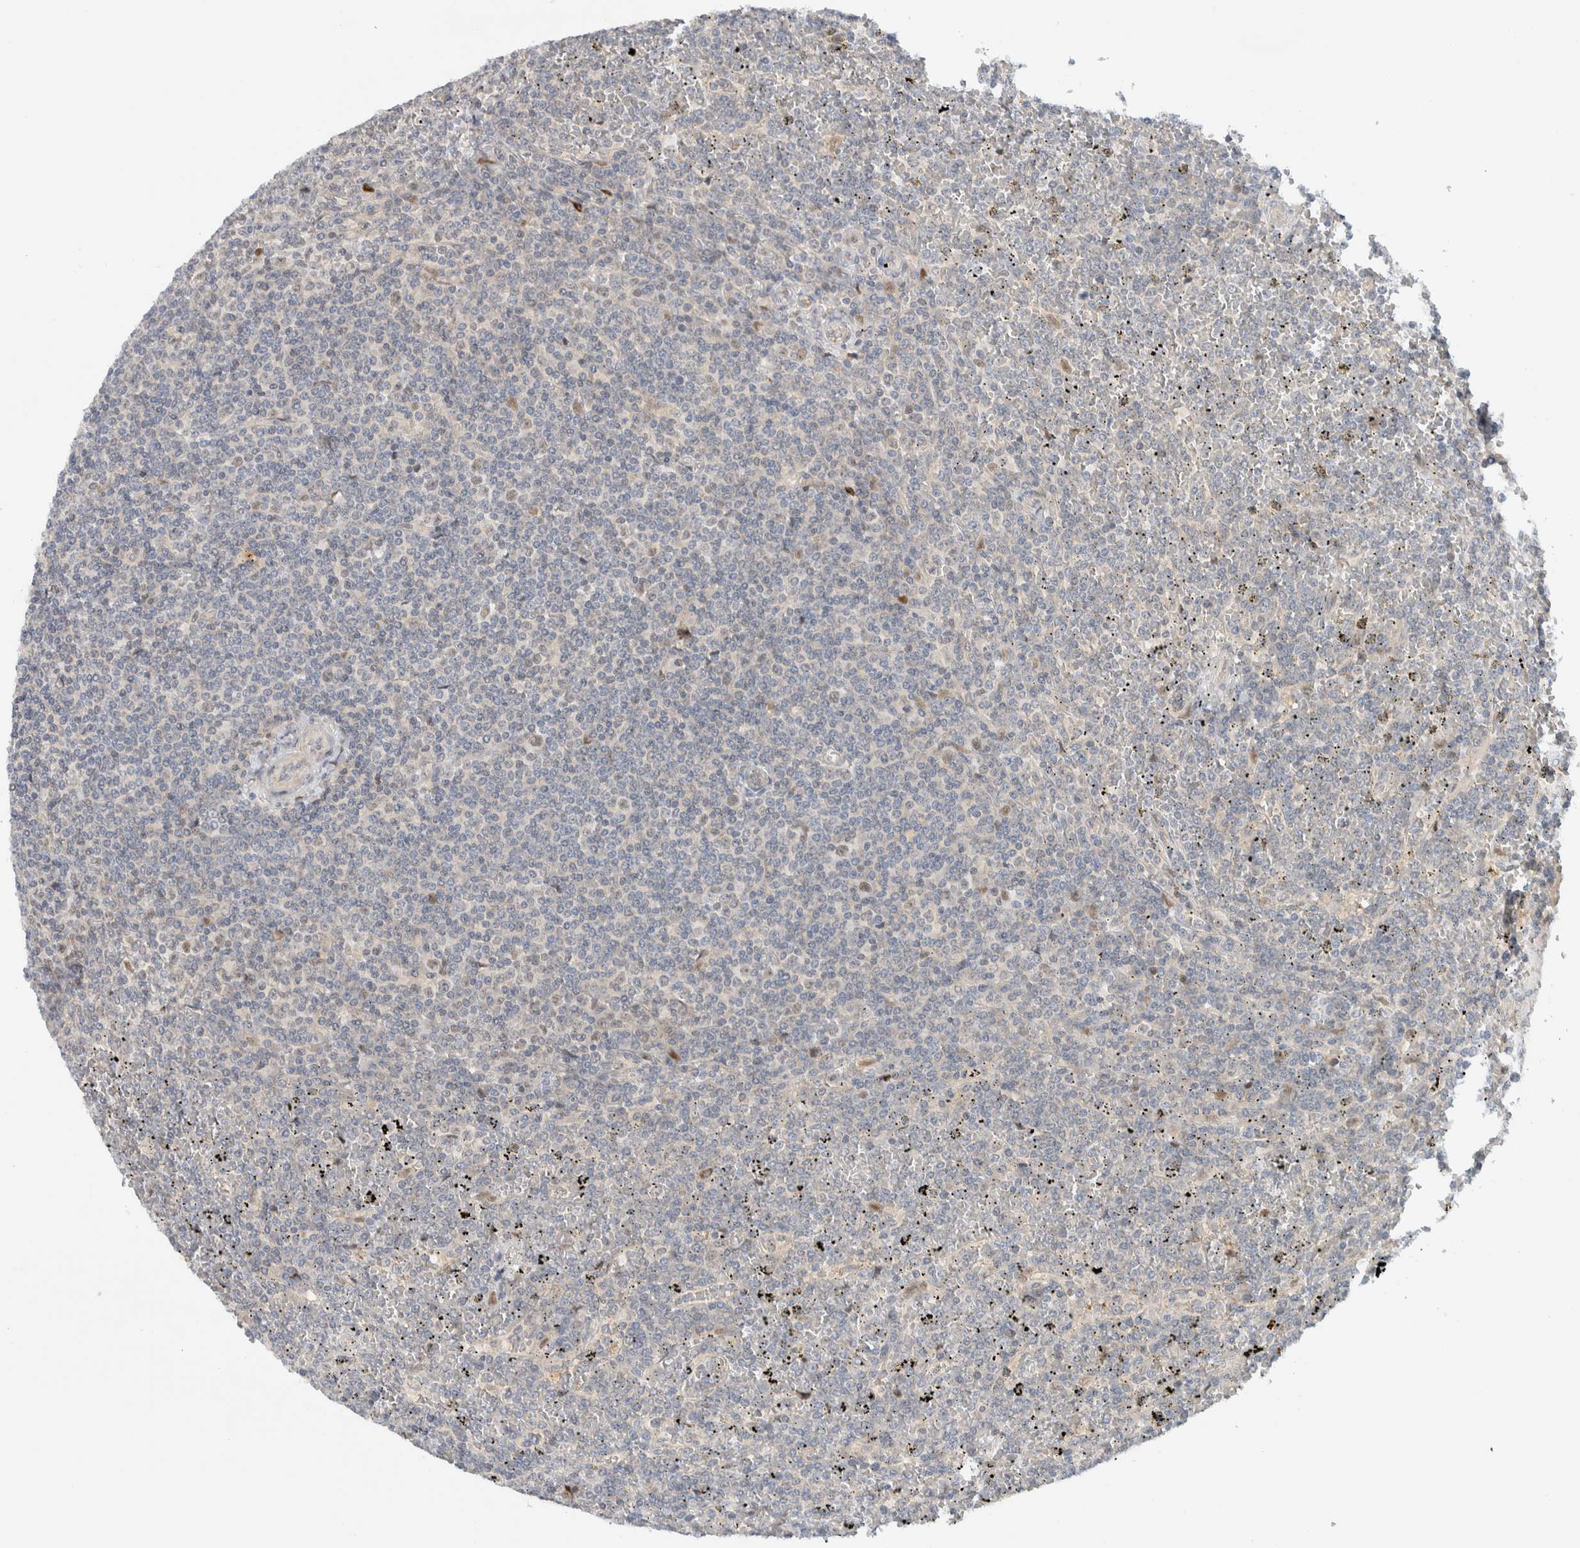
{"staining": {"intensity": "negative", "quantity": "none", "location": "none"}, "tissue": "lymphoma", "cell_type": "Tumor cells", "image_type": "cancer", "snomed": [{"axis": "morphology", "description": "Malignant lymphoma, non-Hodgkin's type, Low grade"}, {"axis": "topography", "description": "Spleen"}], "caption": "A high-resolution micrograph shows immunohistochemistry (IHC) staining of low-grade malignant lymphoma, non-Hodgkin's type, which demonstrates no significant positivity in tumor cells. The staining was performed using DAB to visualize the protein expression in brown, while the nuclei were stained in blue with hematoxylin (Magnification: 20x).", "gene": "NCR3LG1", "patient": {"sex": "female", "age": 19}}